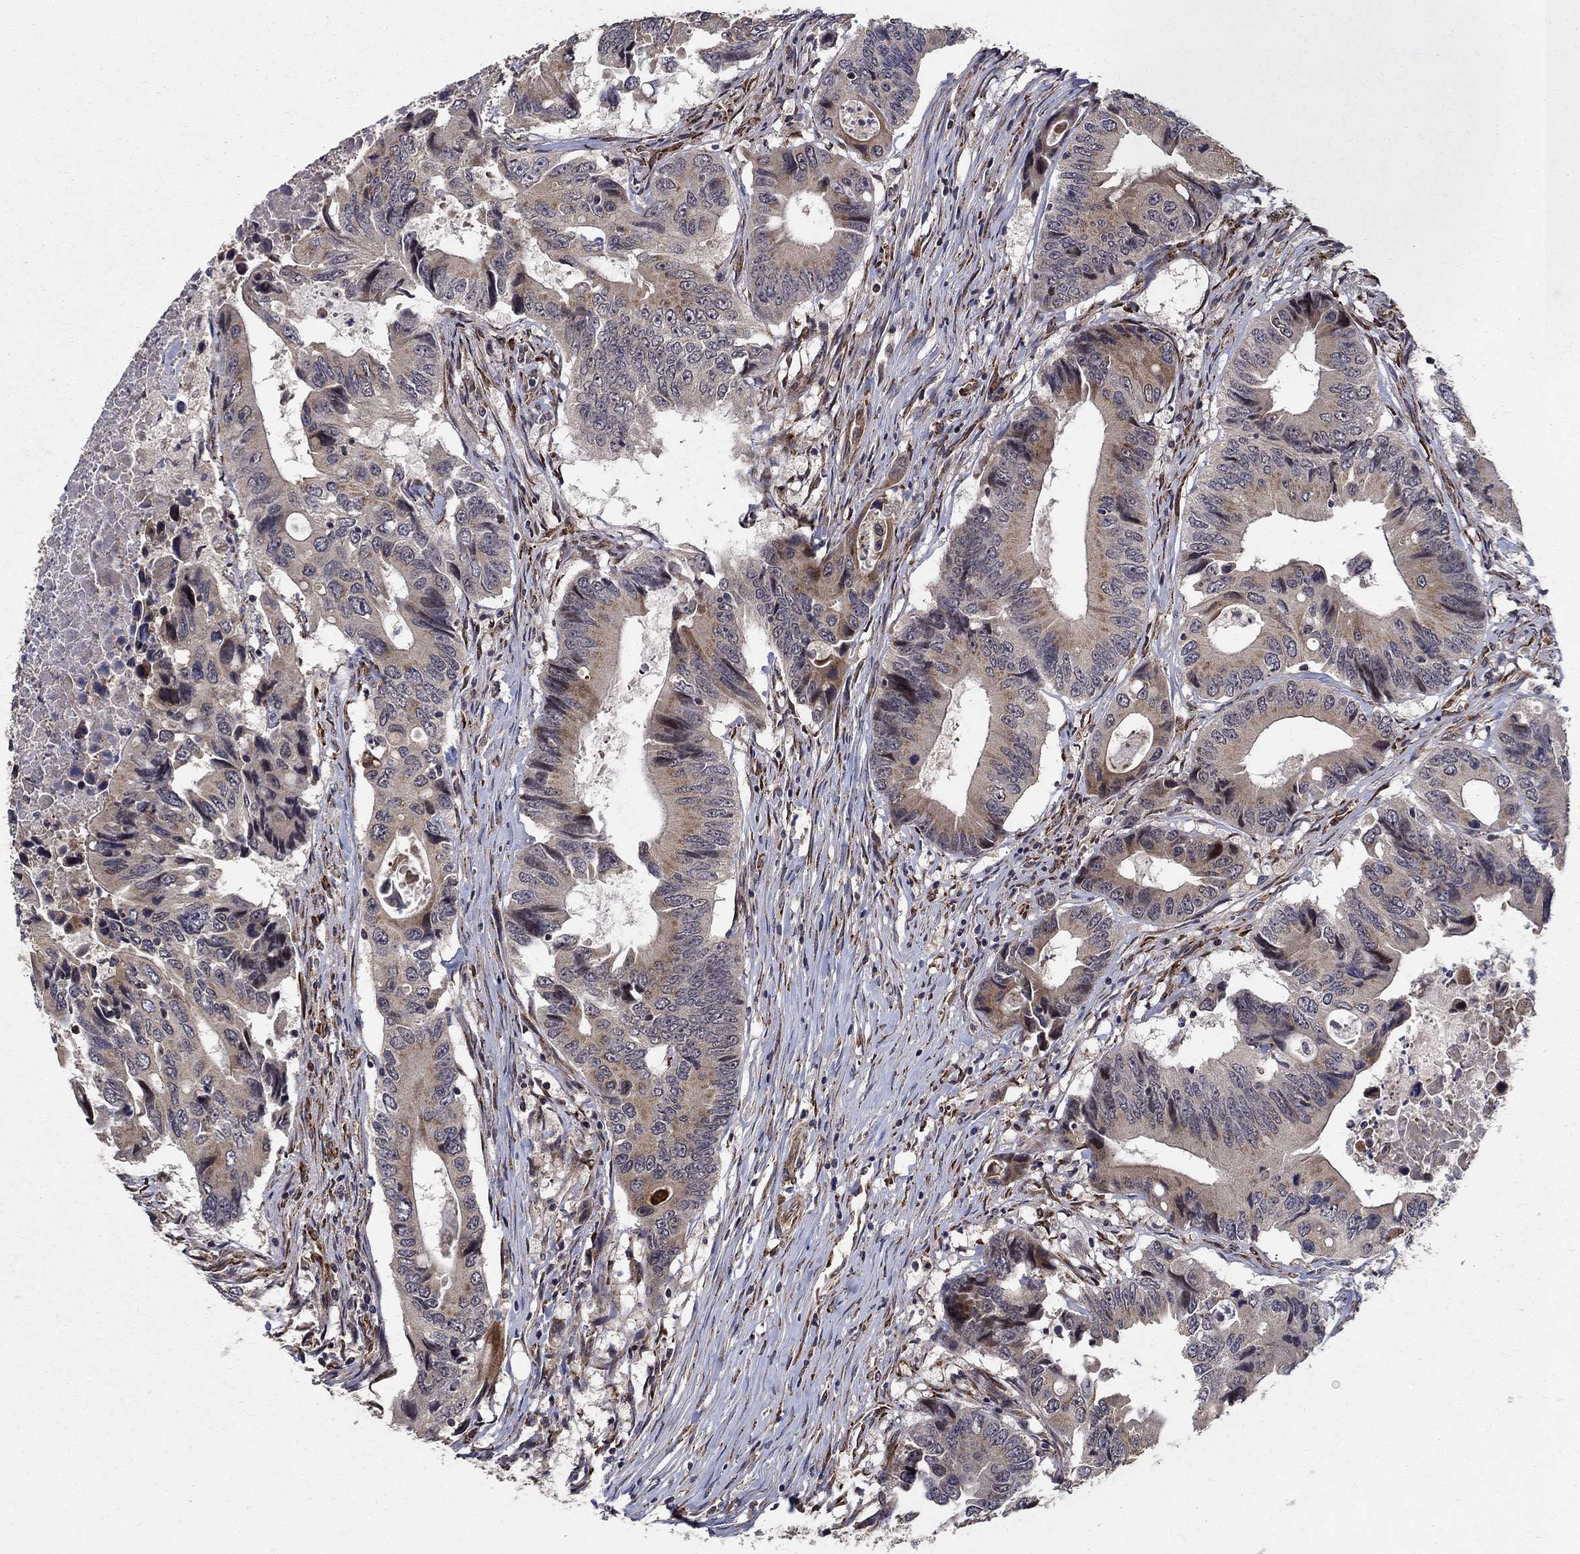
{"staining": {"intensity": "moderate", "quantity": "<25%", "location": "cytoplasmic/membranous"}, "tissue": "colorectal cancer", "cell_type": "Tumor cells", "image_type": "cancer", "snomed": [{"axis": "morphology", "description": "Adenocarcinoma, NOS"}, {"axis": "topography", "description": "Colon"}], "caption": "Immunohistochemical staining of adenocarcinoma (colorectal) reveals low levels of moderate cytoplasmic/membranous positivity in about <25% of tumor cells. Using DAB (3,3'-diaminobenzidine) (brown) and hematoxylin (blue) stains, captured at high magnification using brightfield microscopy.", "gene": "ZNF594", "patient": {"sex": "female", "age": 90}}